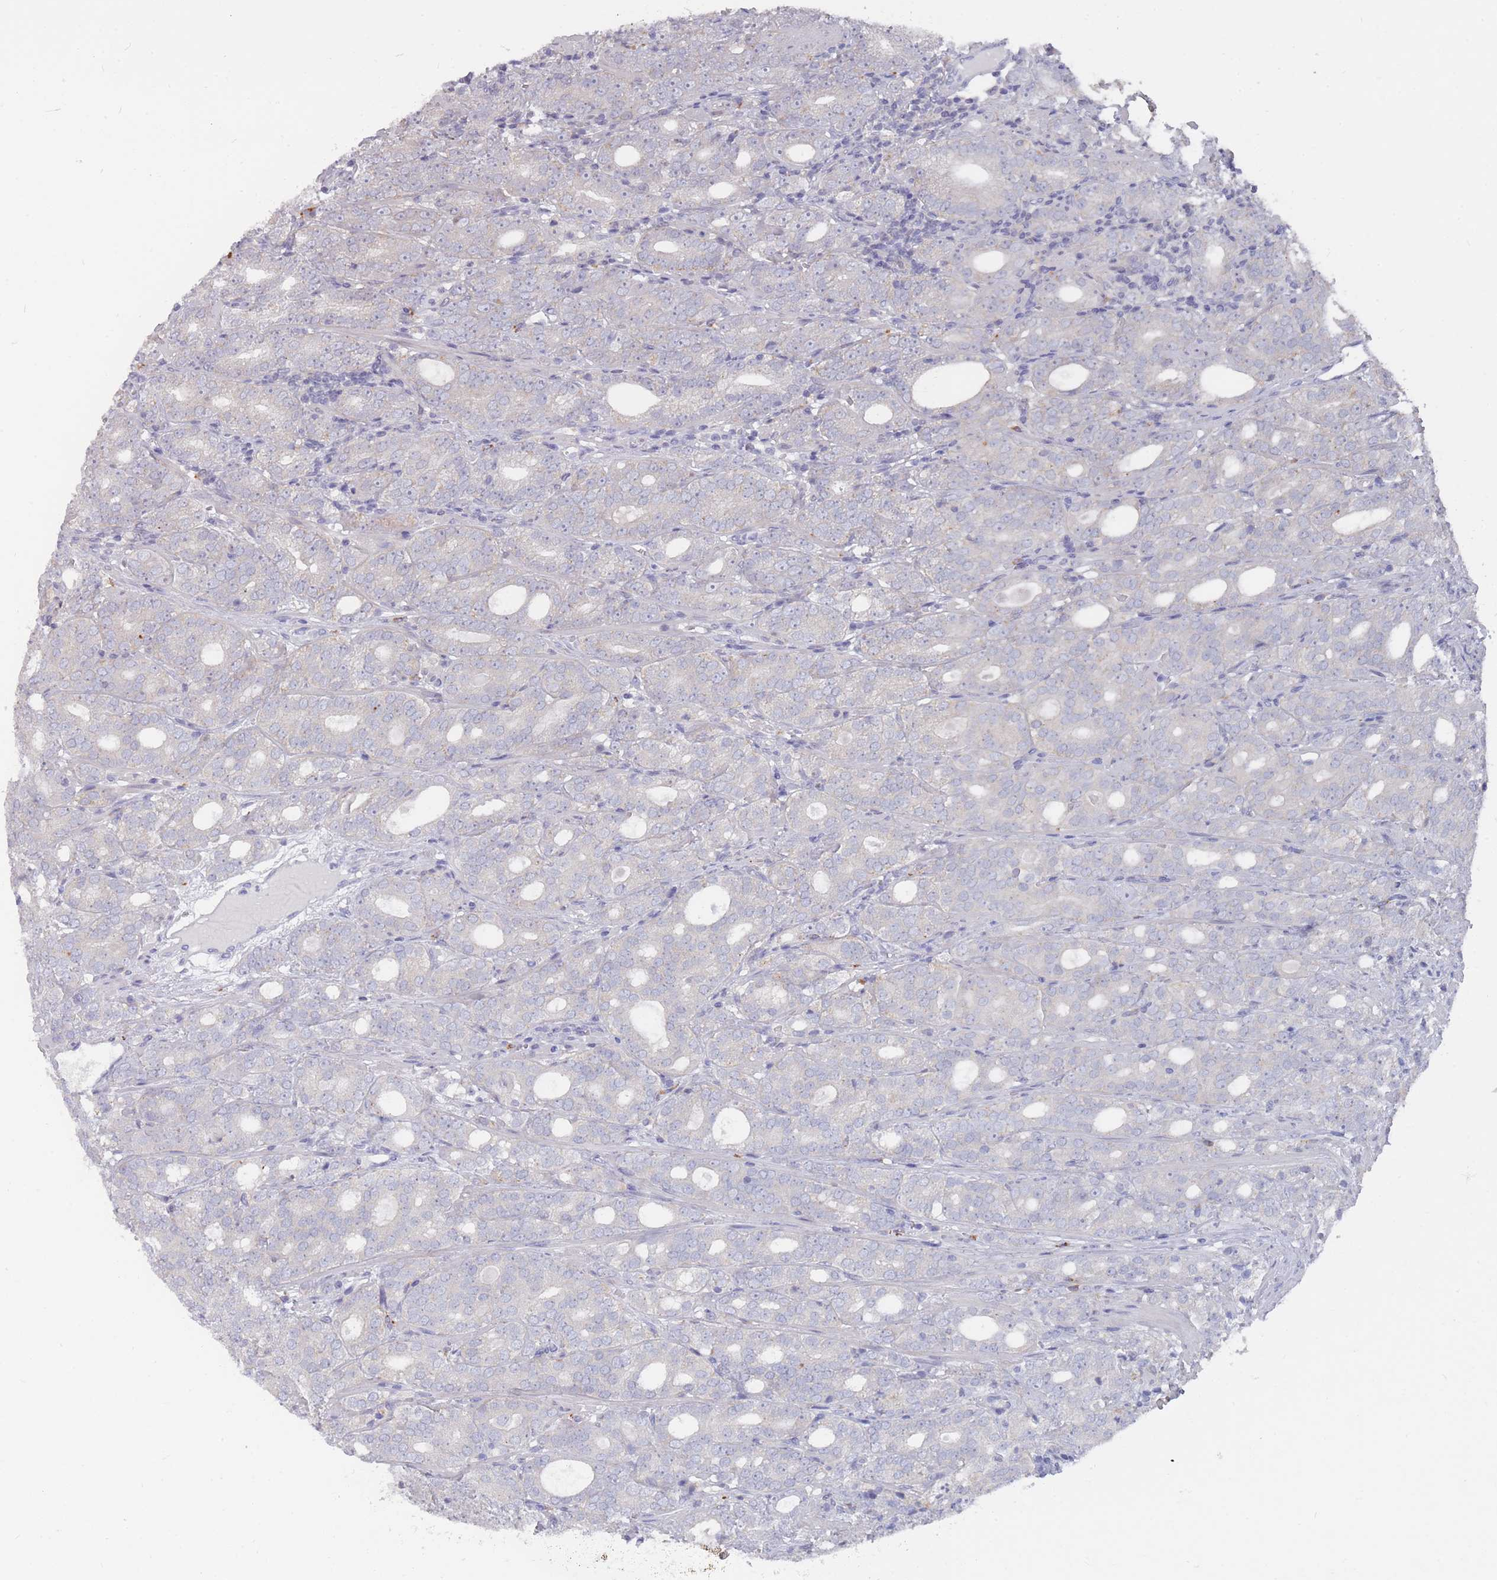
{"staining": {"intensity": "negative", "quantity": "none", "location": "none"}, "tissue": "prostate cancer", "cell_type": "Tumor cells", "image_type": "cancer", "snomed": [{"axis": "morphology", "description": "Adenocarcinoma, High grade"}, {"axis": "topography", "description": "Prostate"}], "caption": "Tumor cells are negative for brown protein staining in high-grade adenocarcinoma (prostate).", "gene": "CYP51A1", "patient": {"sex": "male", "age": 64}}